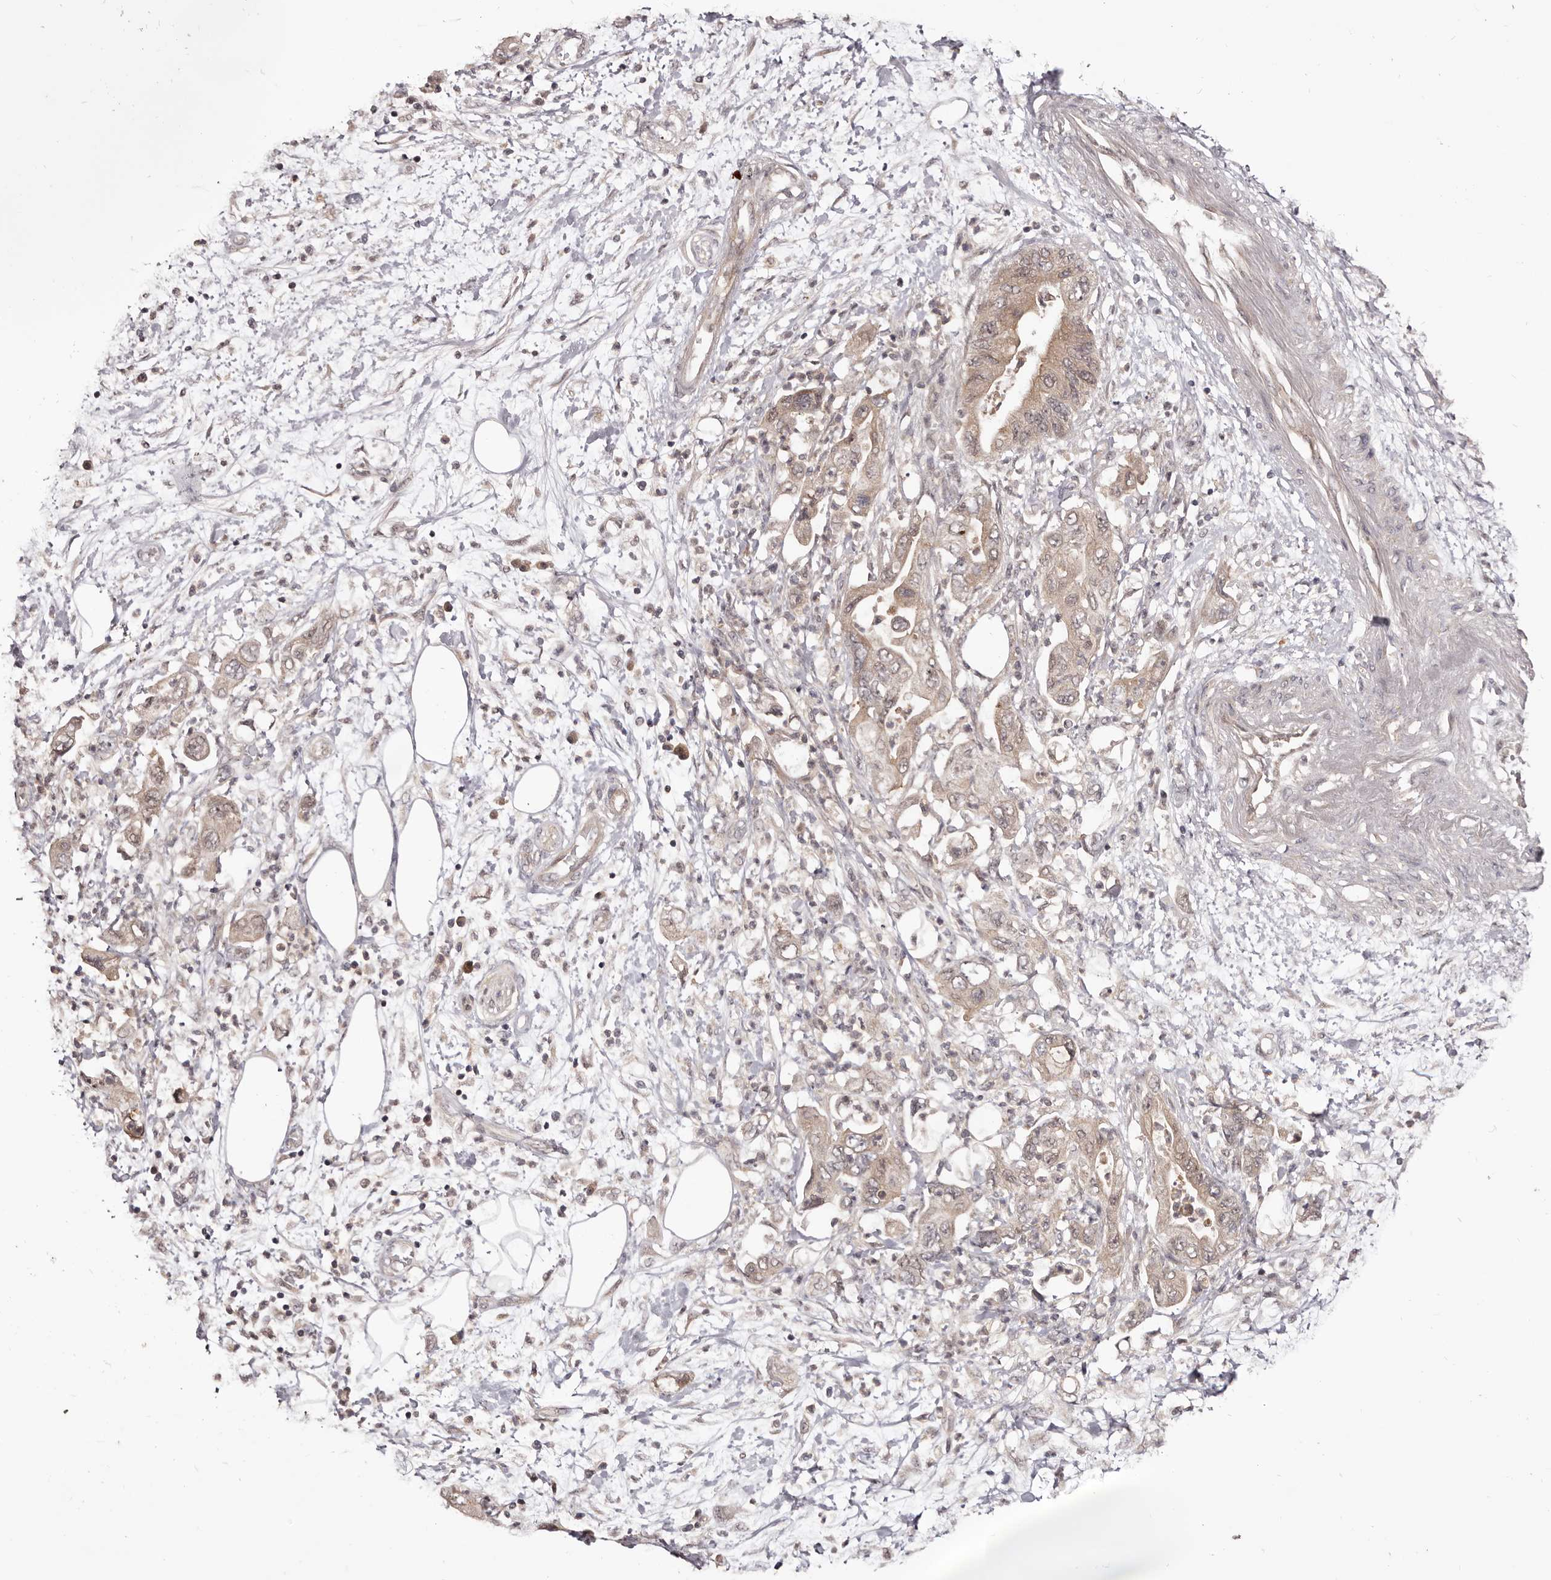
{"staining": {"intensity": "weak", "quantity": ">75%", "location": "cytoplasmic/membranous"}, "tissue": "pancreatic cancer", "cell_type": "Tumor cells", "image_type": "cancer", "snomed": [{"axis": "morphology", "description": "Adenocarcinoma, NOS"}, {"axis": "topography", "description": "Pancreas"}], "caption": "Immunohistochemistry (IHC) of human pancreatic cancer shows low levels of weak cytoplasmic/membranous expression in about >75% of tumor cells.", "gene": "MDP1", "patient": {"sex": "female", "age": 73}}